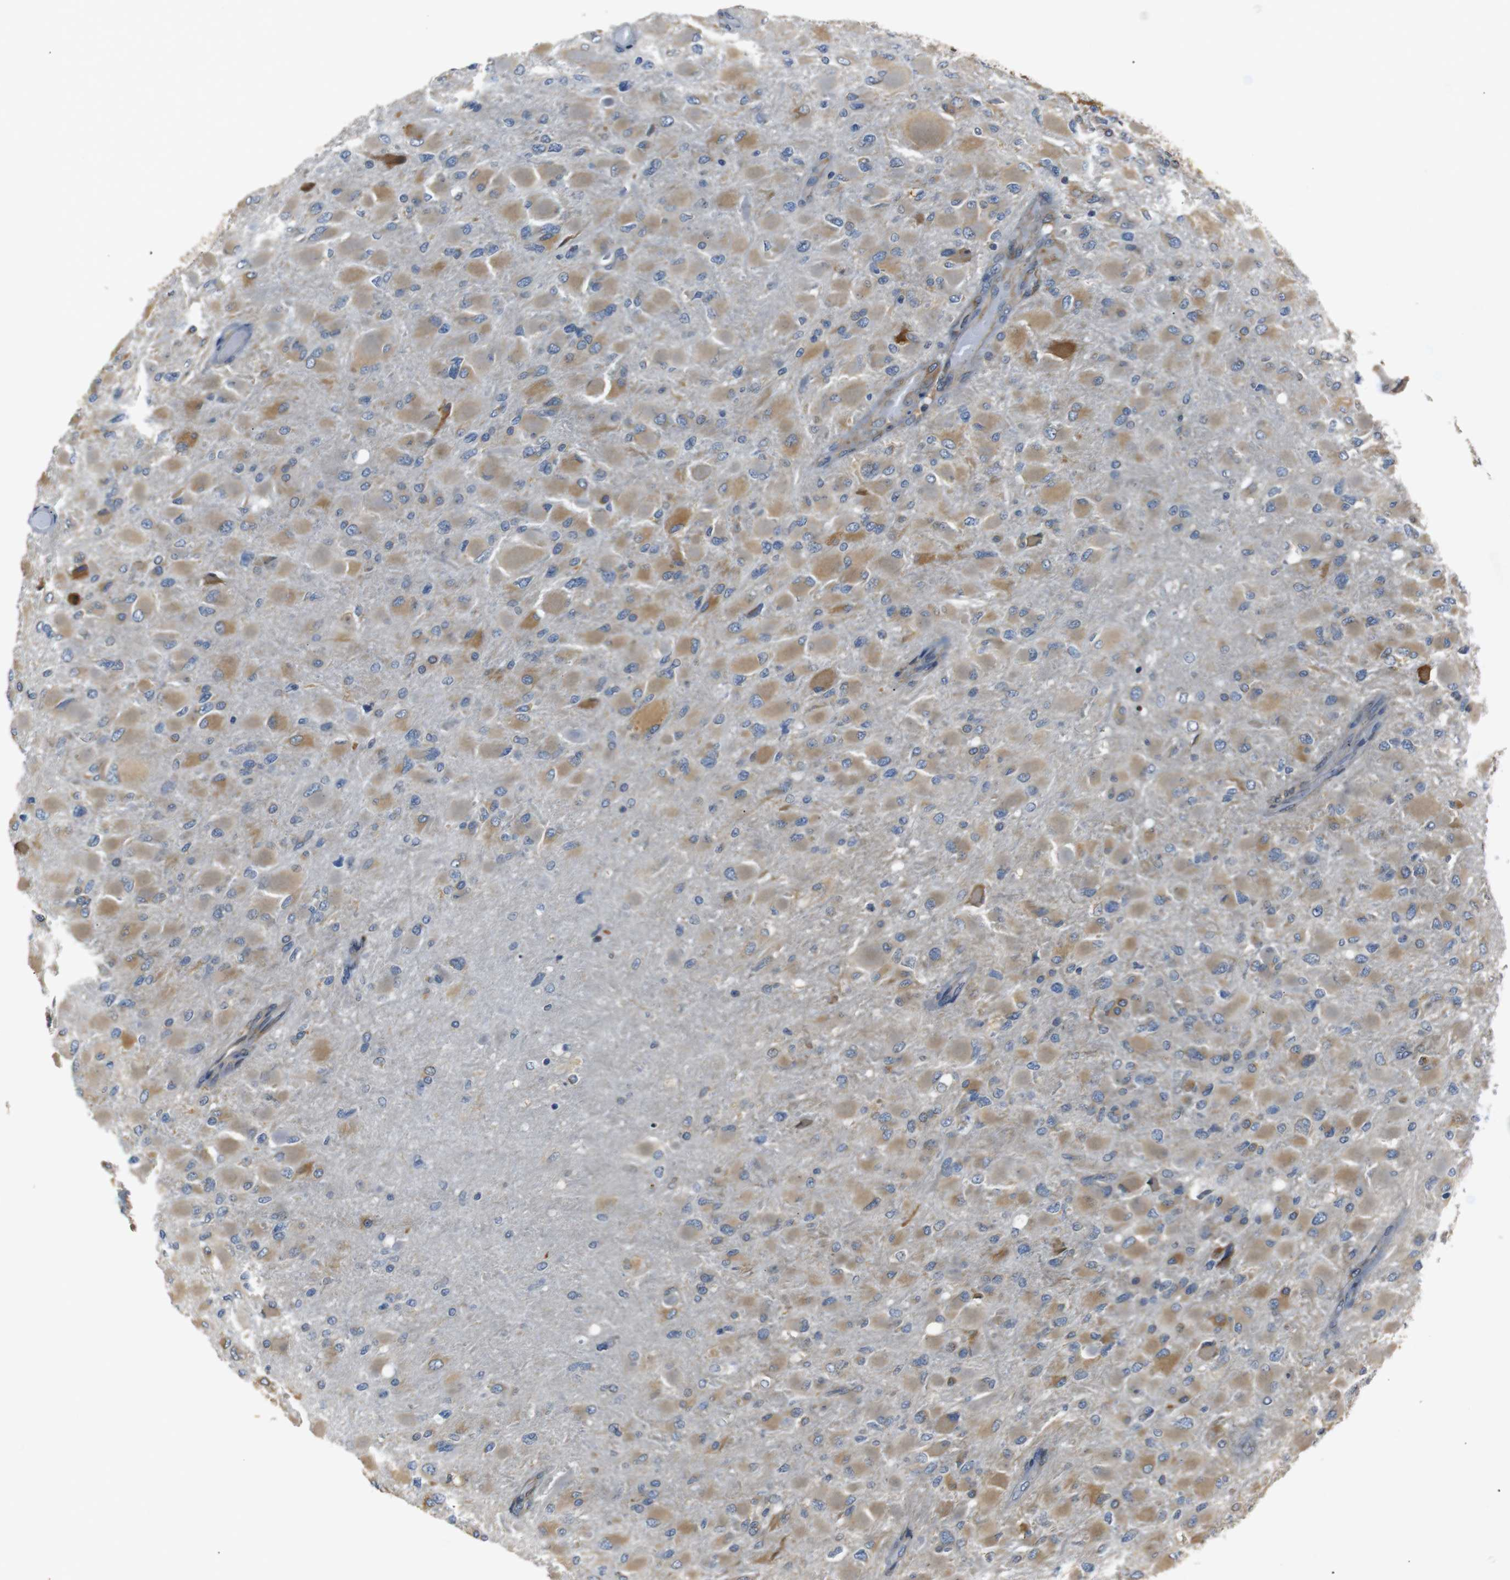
{"staining": {"intensity": "weak", "quantity": ">75%", "location": "cytoplasmic/membranous"}, "tissue": "glioma", "cell_type": "Tumor cells", "image_type": "cancer", "snomed": [{"axis": "morphology", "description": "Glioma, malignant, High grade"}, {"axis": "topography", "description": "Cerebral cortex"}], "caption": "Weak cytoplasmic/membranous positivity is present in about >75% of tumor cells in glioma.", "gene": "TMED2", "patient": {"sex": "female", "age": 36}}